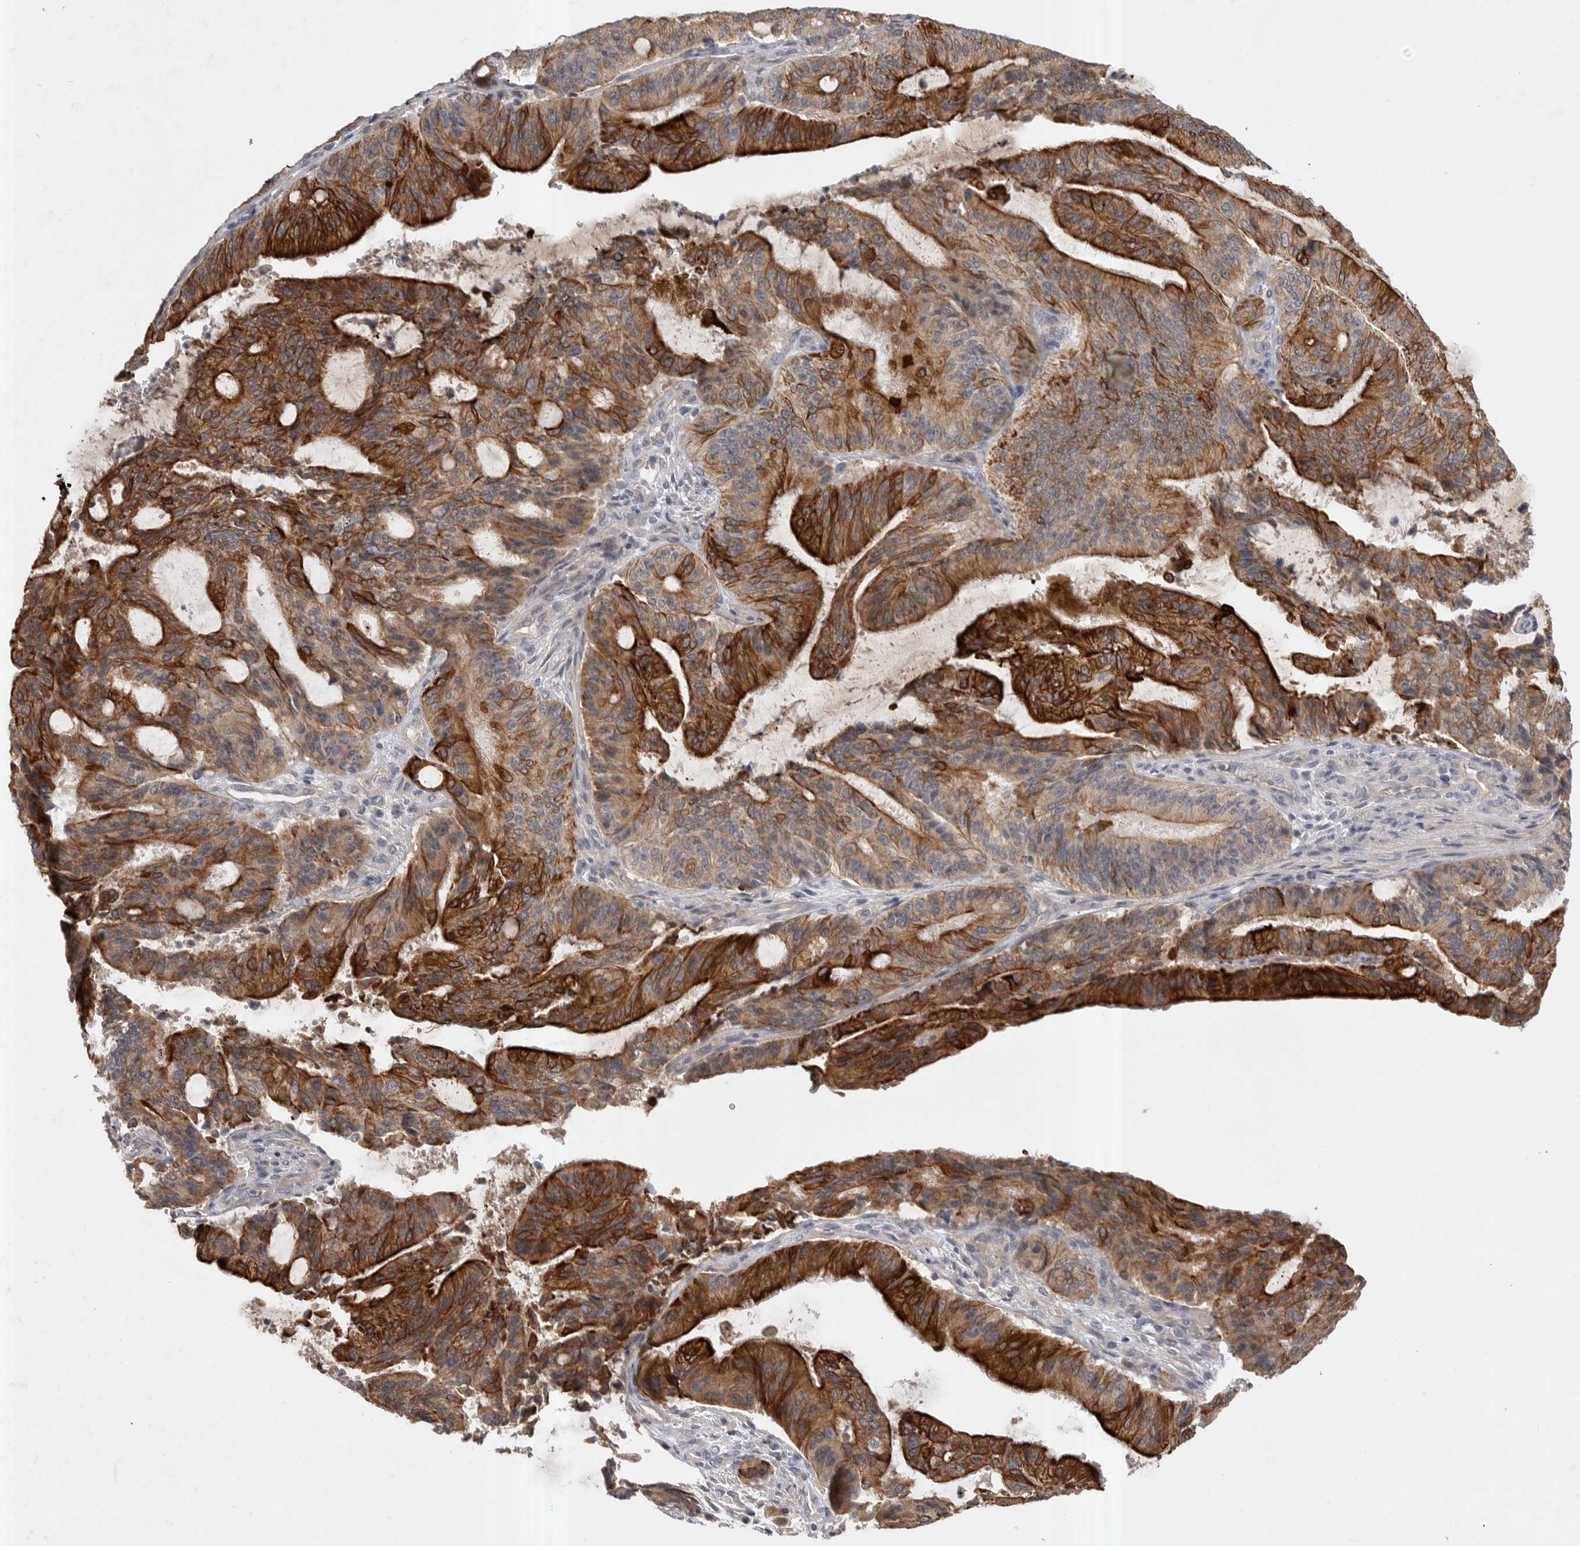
{"staining": {"intensity": "strong", "quantity": ">75%", "location": "cytoplasmic/membranous"}, "tissue": "liver cancer", "cell_type": "Tumor cells", "image_type": "cancer", "snomed": [{"axis": "morphology", "description": "Normal tissue, NOS"}, {"axis": "morphology", "description": "Cholangiocarcinoma"}, {"axis": "topography", "description": "Liver"}, {"axis": "topography", "description": "Peripheral nerve tissue"}], "caption": "There is high levels of strong cytoplasmic/membranous positivity in tumor cells of cholangiocarcinoma (liver), as demonstrated by immunohistochemical staining (brown color).", "gene": "DHDDS", "patient": {"sex": "female", "age": 73}}